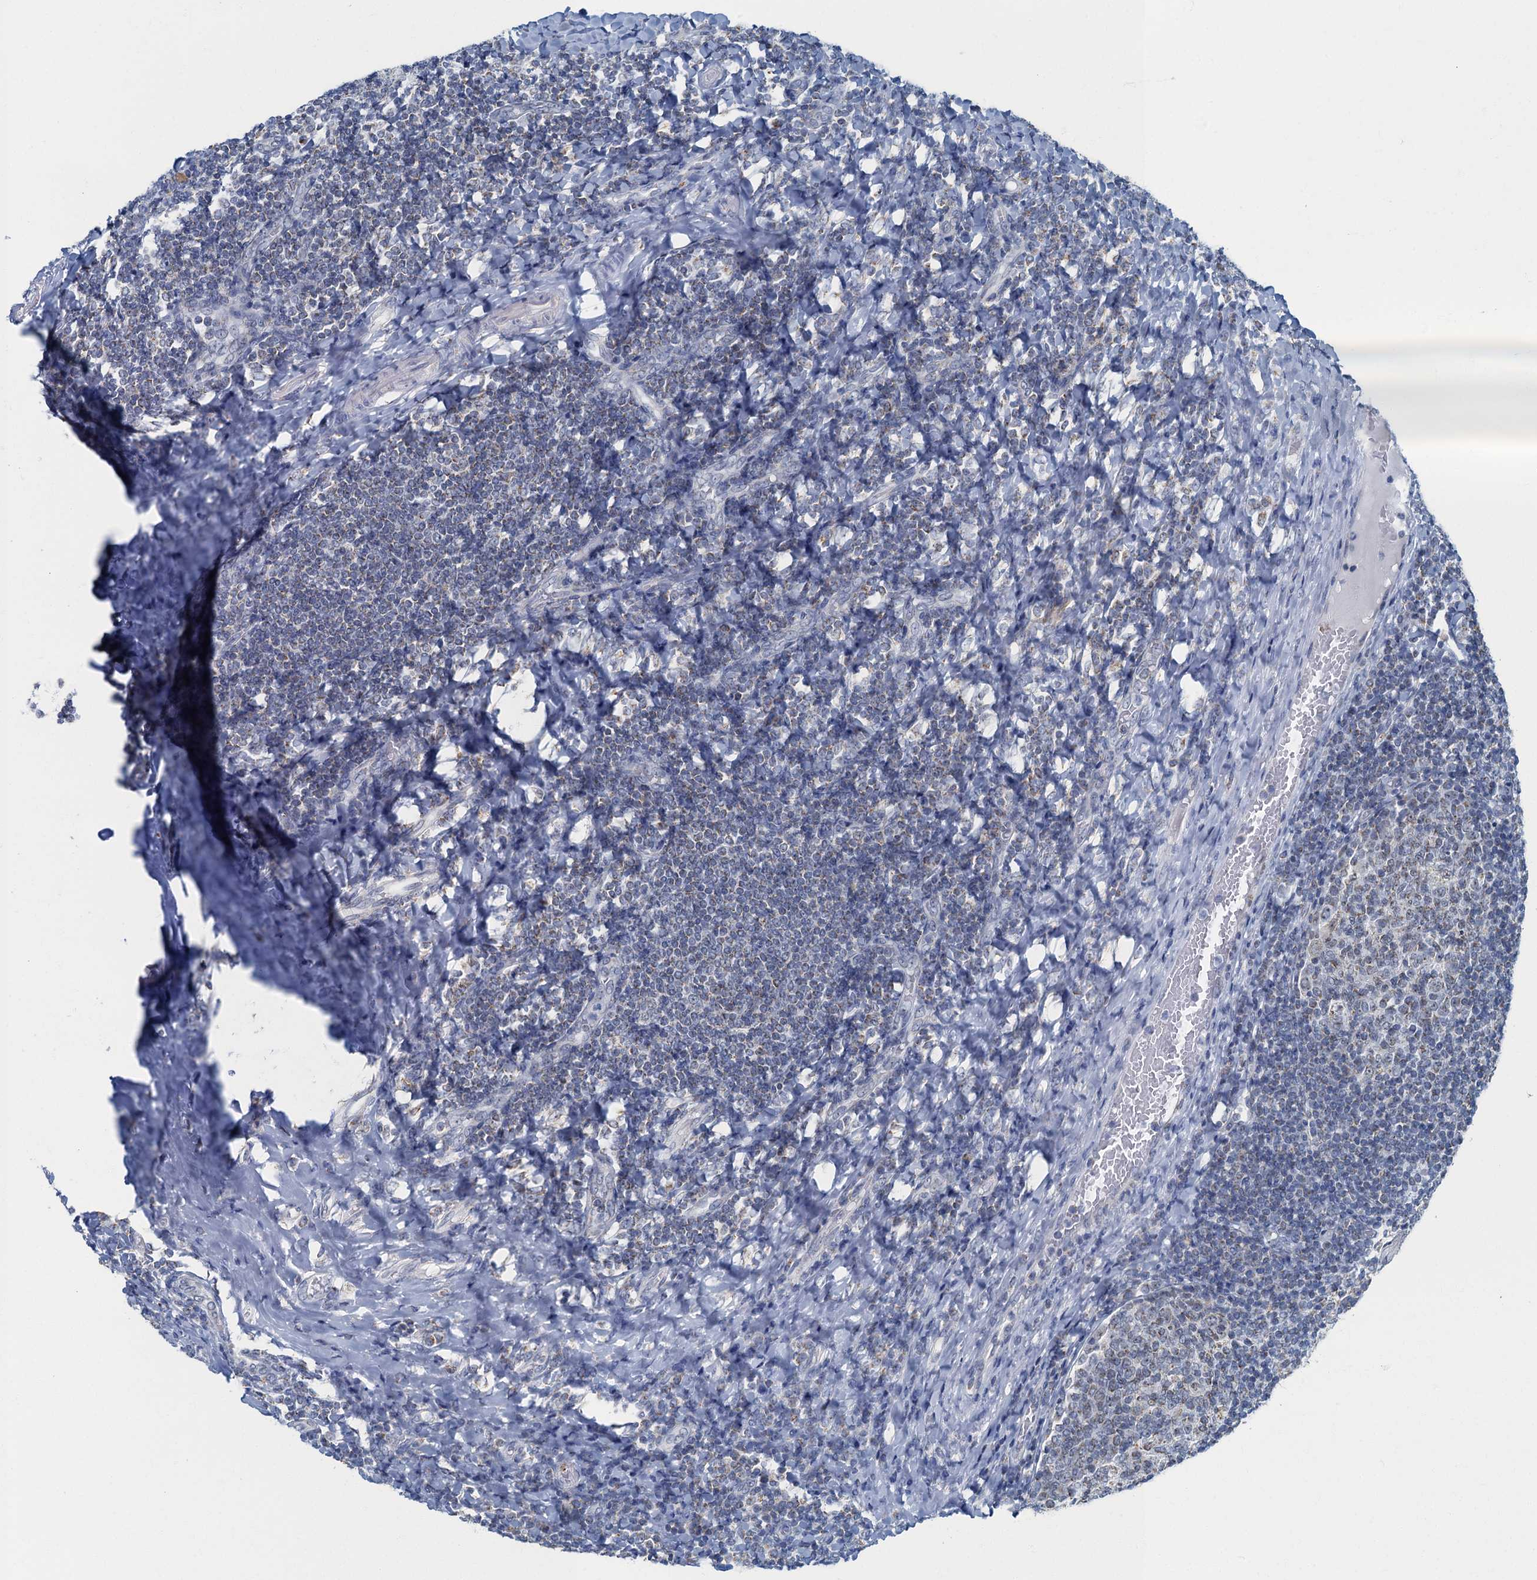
{"staining": {"intensity": "negative", "quantity": "none", "location": "none"}, "tissue": "tonsil", "cell_type": "Germinal center cells", "image_type": "normal", "snomed": [{"axis": "morphology", "description": "Normal tissue, NOS"}, {"axis": "topography", "description": "Tonsil"}], "caption": "Immunohistochemistry (IHC) of benign tonsil displays no positivity in germinal center cells. Nuclei are stained in blue.", "gene": "RAD9B", "patient": {"sex": "female", "age": 19}}